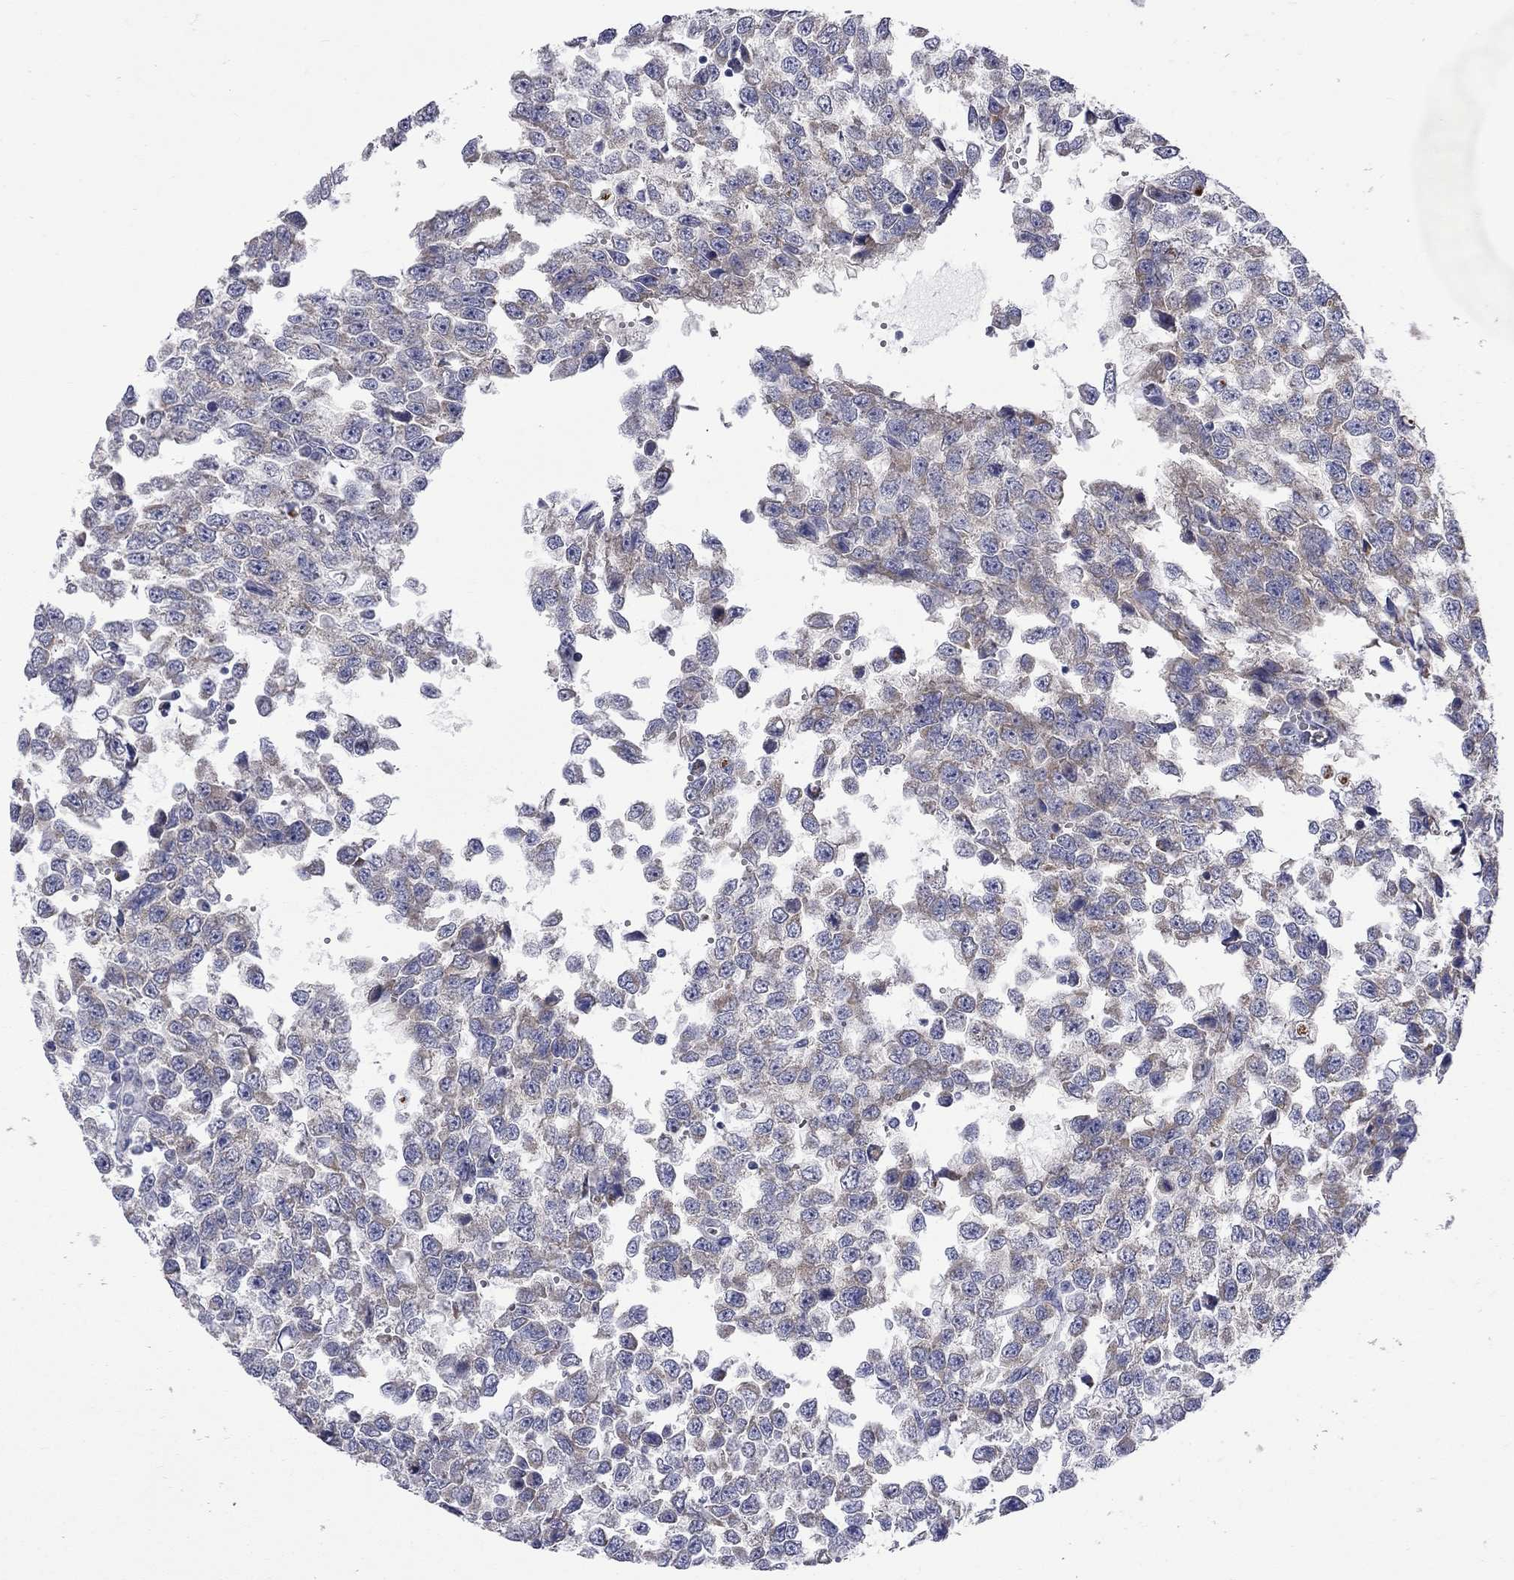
{"staining": {"intensity": "weak", "quantity": "25%-75%", "location": "cytoplasmic/membranous"}, "tissue": "testis cancer", "cell_type": "Tumor cells", "image_type": "cancer", "snomed": [{"axis": "morphology", "description": "Normal tissue, NOS"}, {"axis": "morphology", "description": "Seminoma, NOS"}, {"axis": "topography", "description": "Testis"}, {"axis": "topography", "description": "Epididymis"}], "caption": "Brown immunohistochemical staining in testis cancer (seminoma) shows weak cytoplasmic/membranous staining in about 25%-75% of tumor cells. (DAB IHC, brown staining for protein, blue staining for nuclei).", "gene": "ABCB4", "patient": {"sex": "male", "age": 34}}